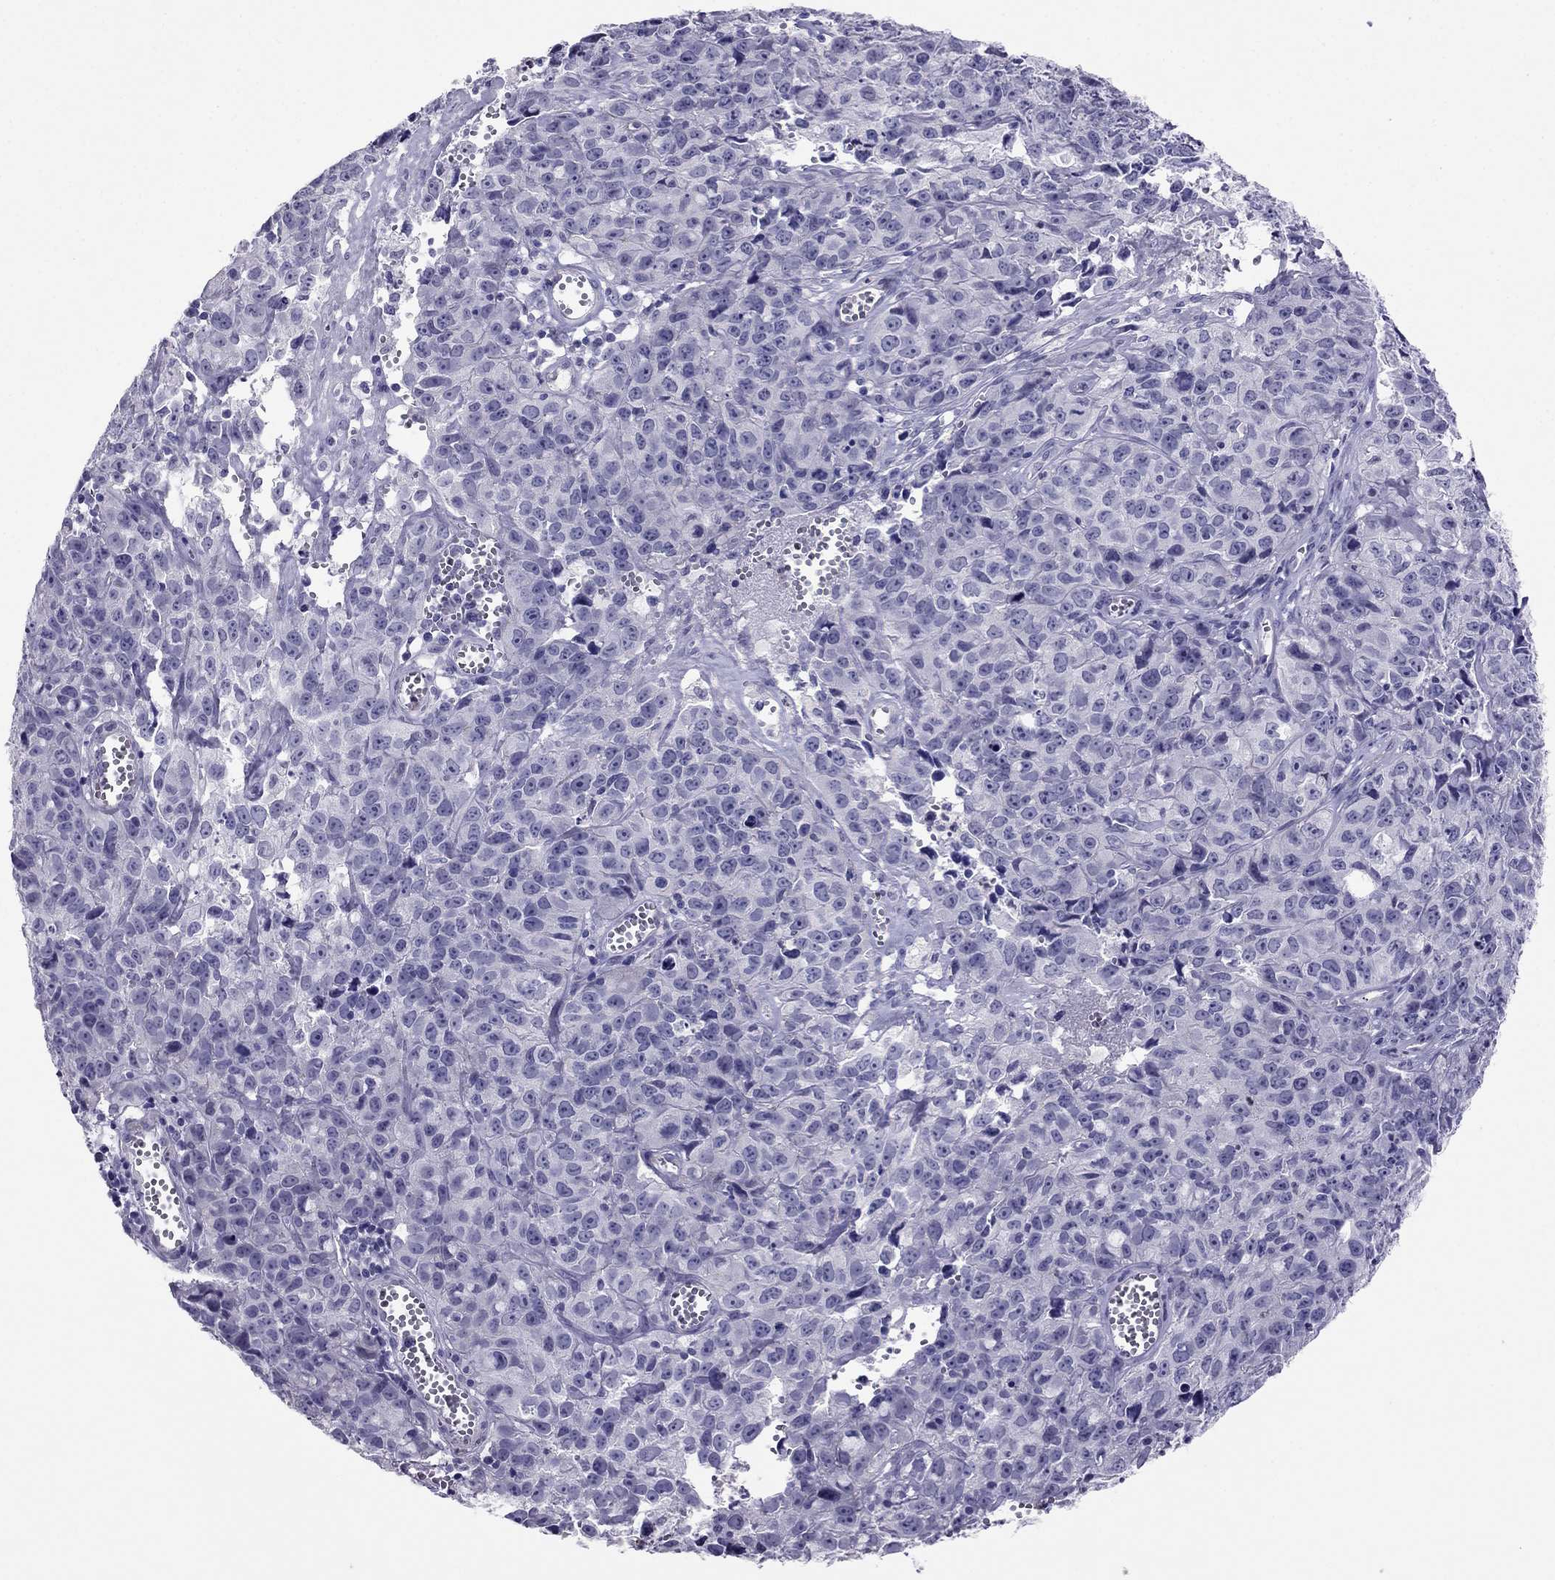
{"staining": {"intensity": "negative", "quantity": "none", "location": "none"}, "tissue": "cervical cancer", "cell_type": "Tumor cells", "image_type": "cancer", "snomed": [{"axis": "morphology", "description": "Squamous cell carcinoma, NOS"}, {"axis": "topography", "description": "Cervix"}], "caption": "This is an immunohistochemistry (IHC) photomicrograph of human cervical cancer. There is no positivity in tumor cells.", "gene": "CROCC2", "patient": {"sex": "female", "age": 28}}